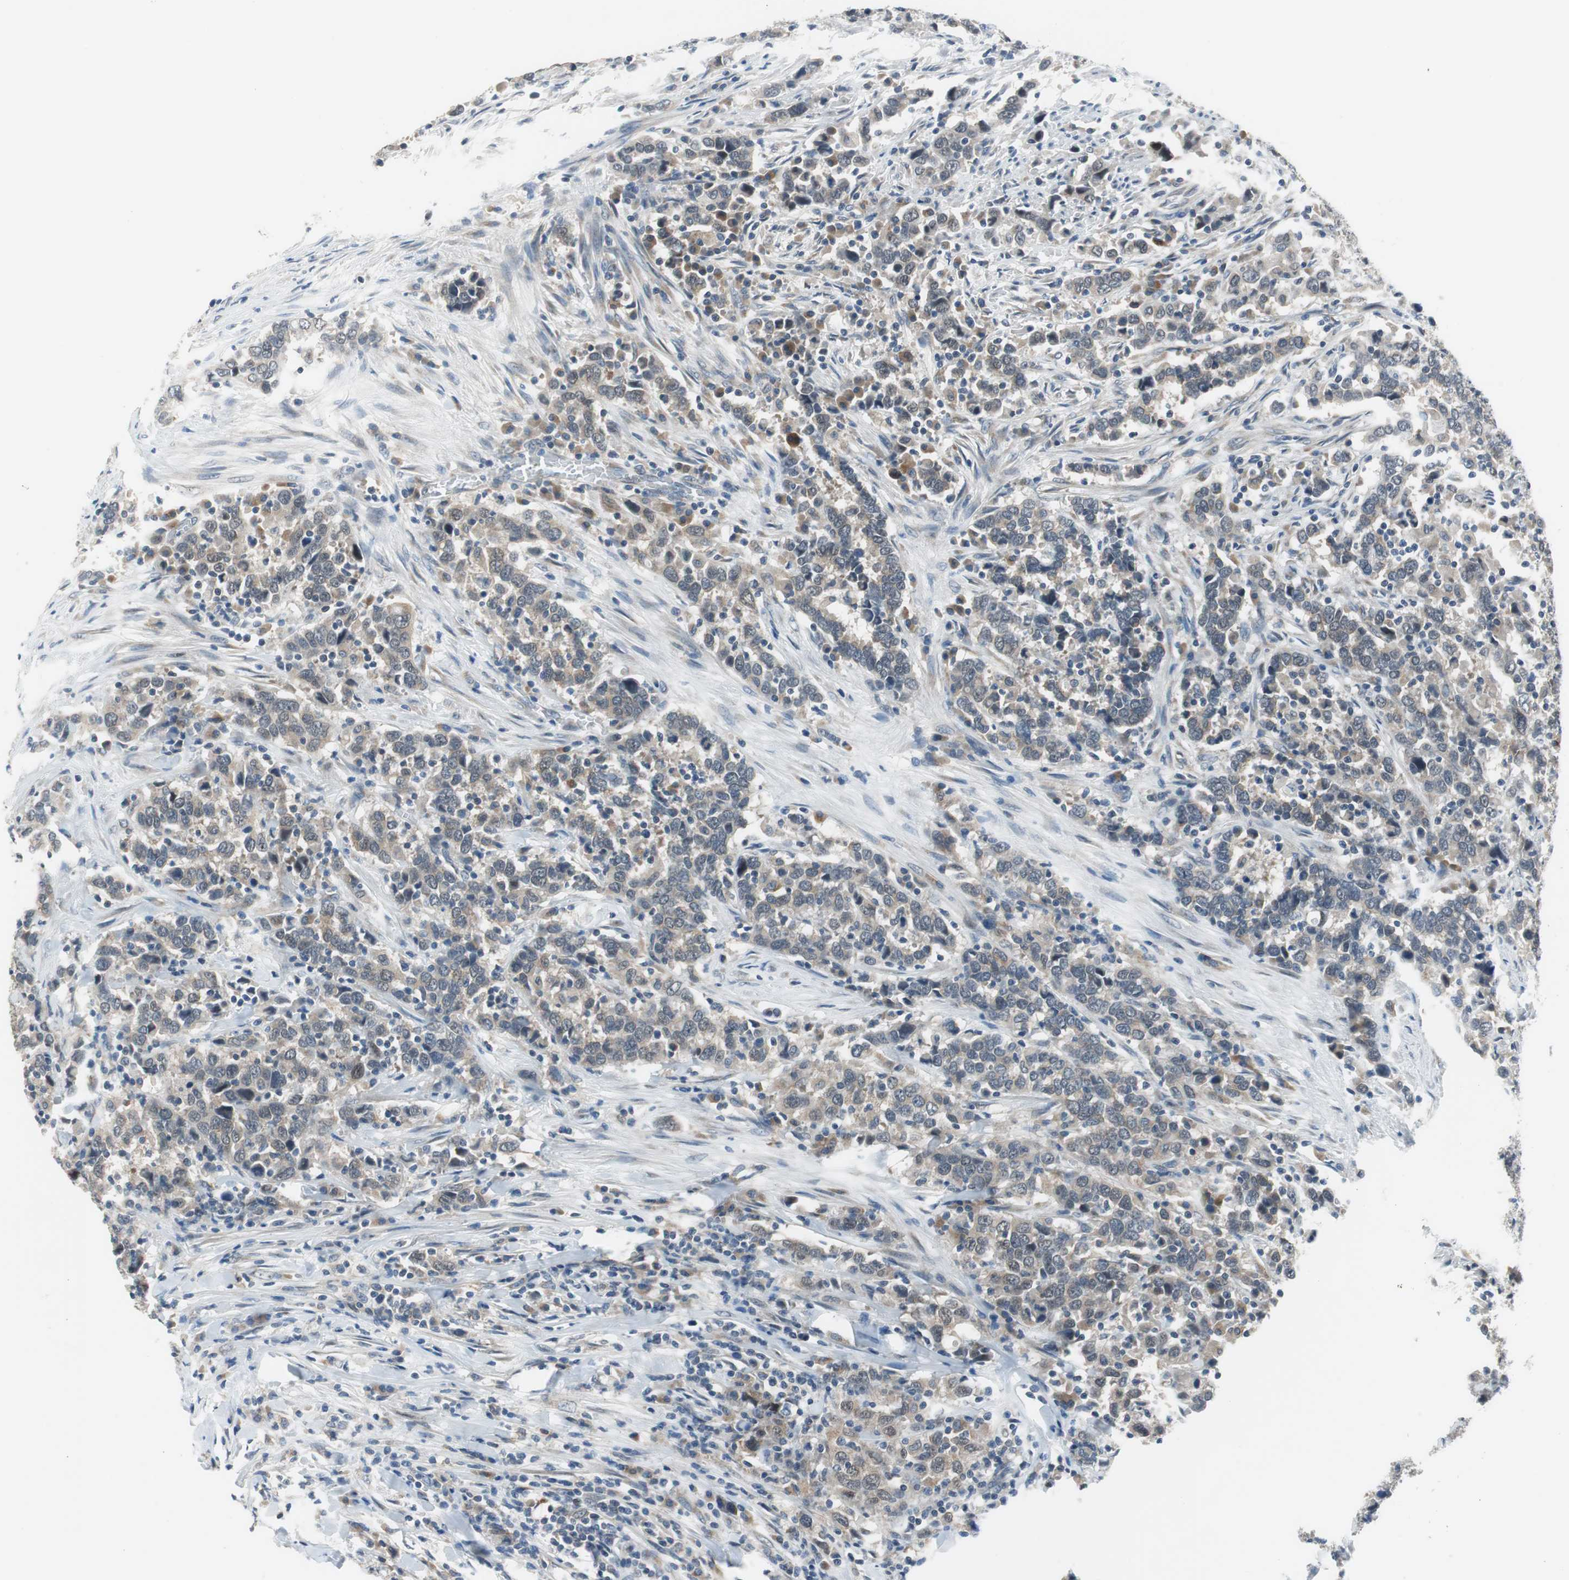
{"staining": {"intensity": "weak", "quantity": ">75%", "location": "cytoplasmic/membranous"}, "tissue": "urothelial cancer", "cell_type": "Tumor cells", "image_type": "cancer", "snomed": [{"axis": "morphology", "description": "Urothelial carcinoma, High grade"}, {"axis": "topography", "description": "Urinary bladder"}], "caption": "DAB (3,3'-diaminobenzidine) immunohistochemical staining of human urothelial carcinoma (high-grade) reveals weak cytoplasmic/membranous protein expression in approximately >75% of tumor cells.", "gene": "PLAA", "patient": {"sex": "male", "age": 61}}